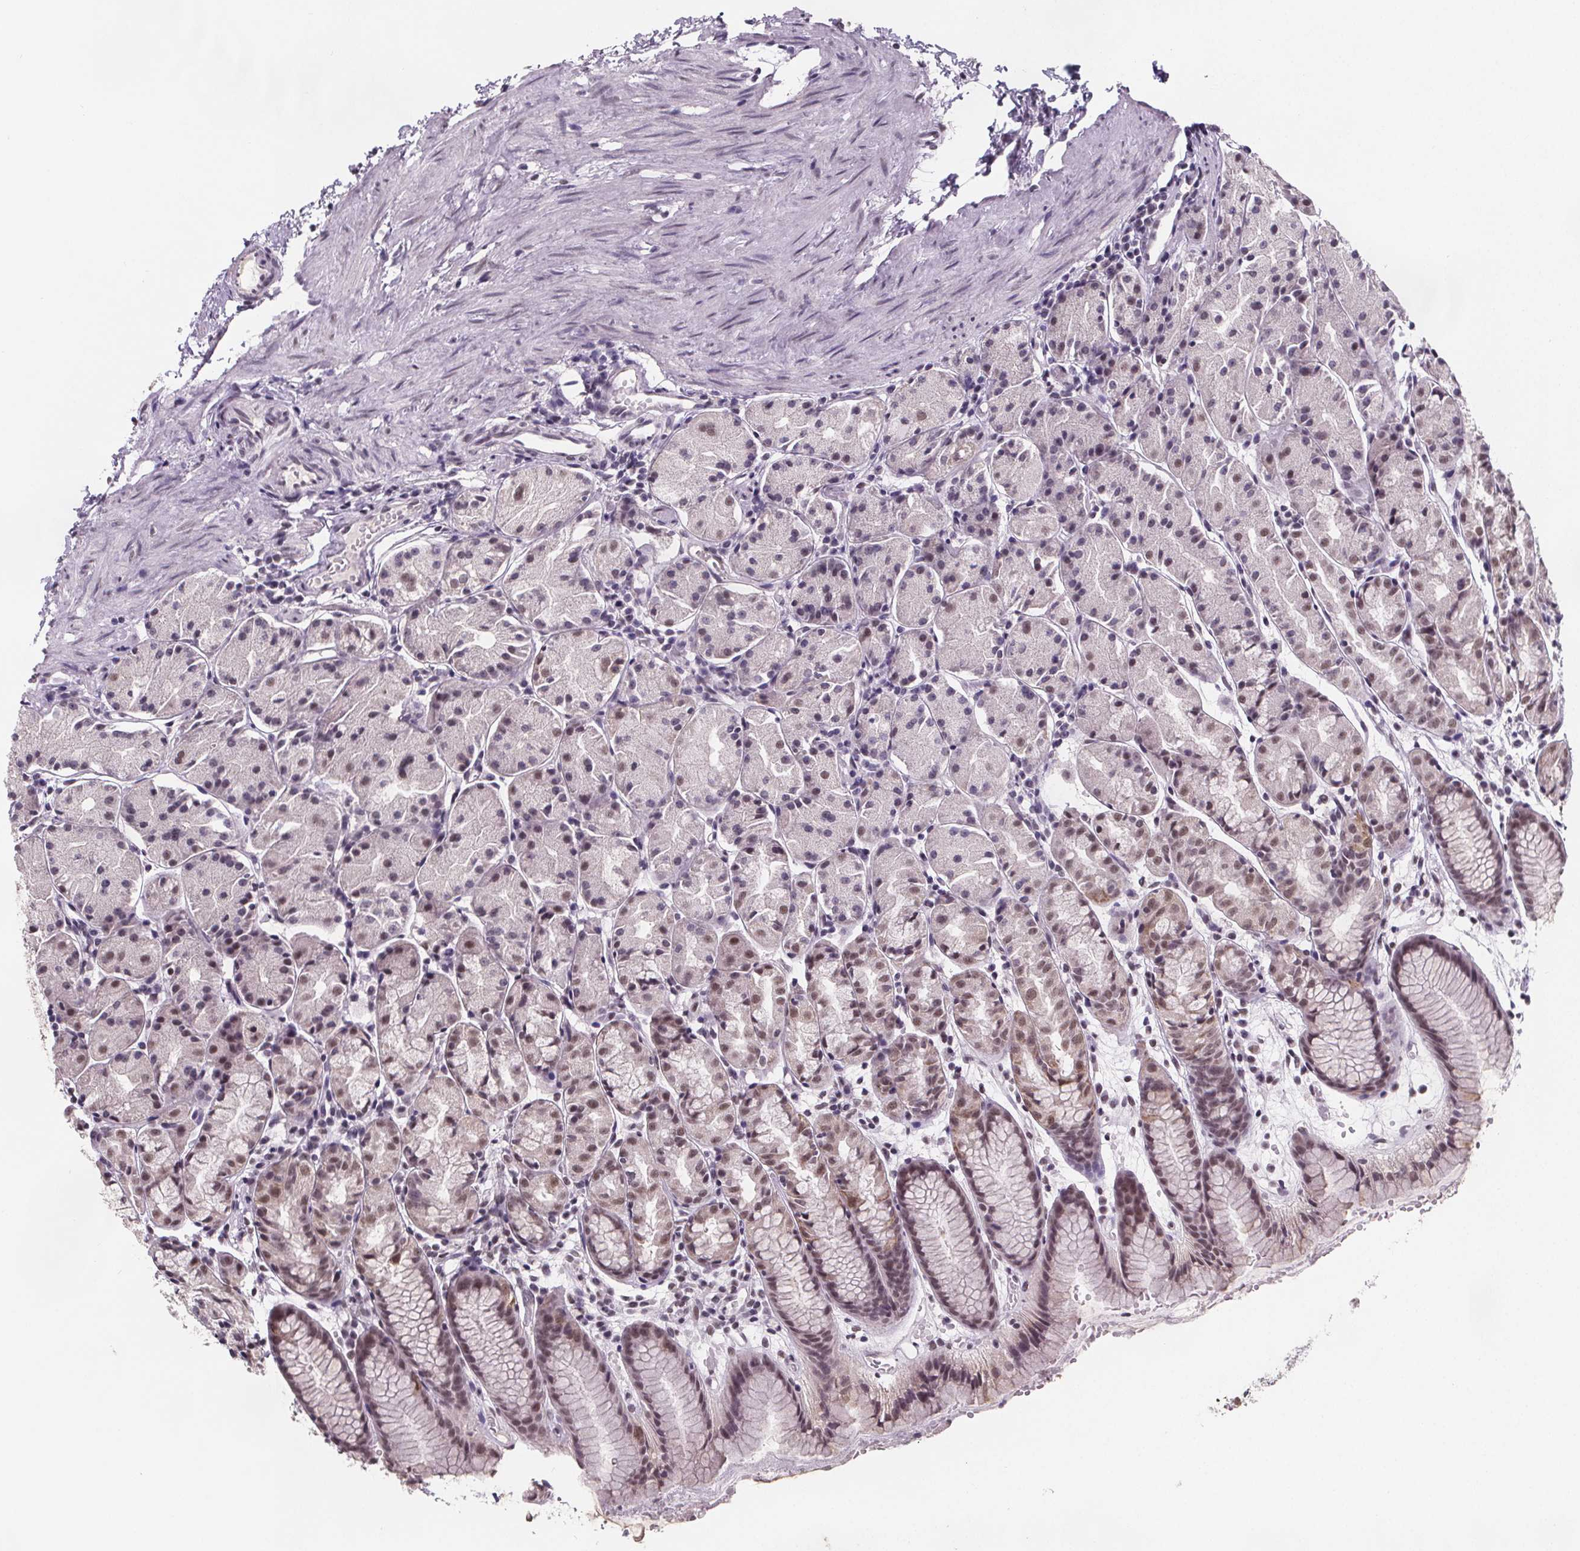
{"staining": {"intensity": "moderate", "quantity": "<25%", "location": "nuclear"}, "tissue": "stomach", "cell_type": "Glandular cells", "image_type": "normal", "snomed": [{"axis": "morphology", "description": "Normal tissue, NOS"}, {"axis": "topography", "description": "Stomach, upper"}], "caption": "About <25% of glandular cells in normal stomach demonstrate moderate nuclear protein expression as visualized by brown immunohistochemical staining.", "gene": "ZNF572", "patient": {"sex": "male", "age": 47}}